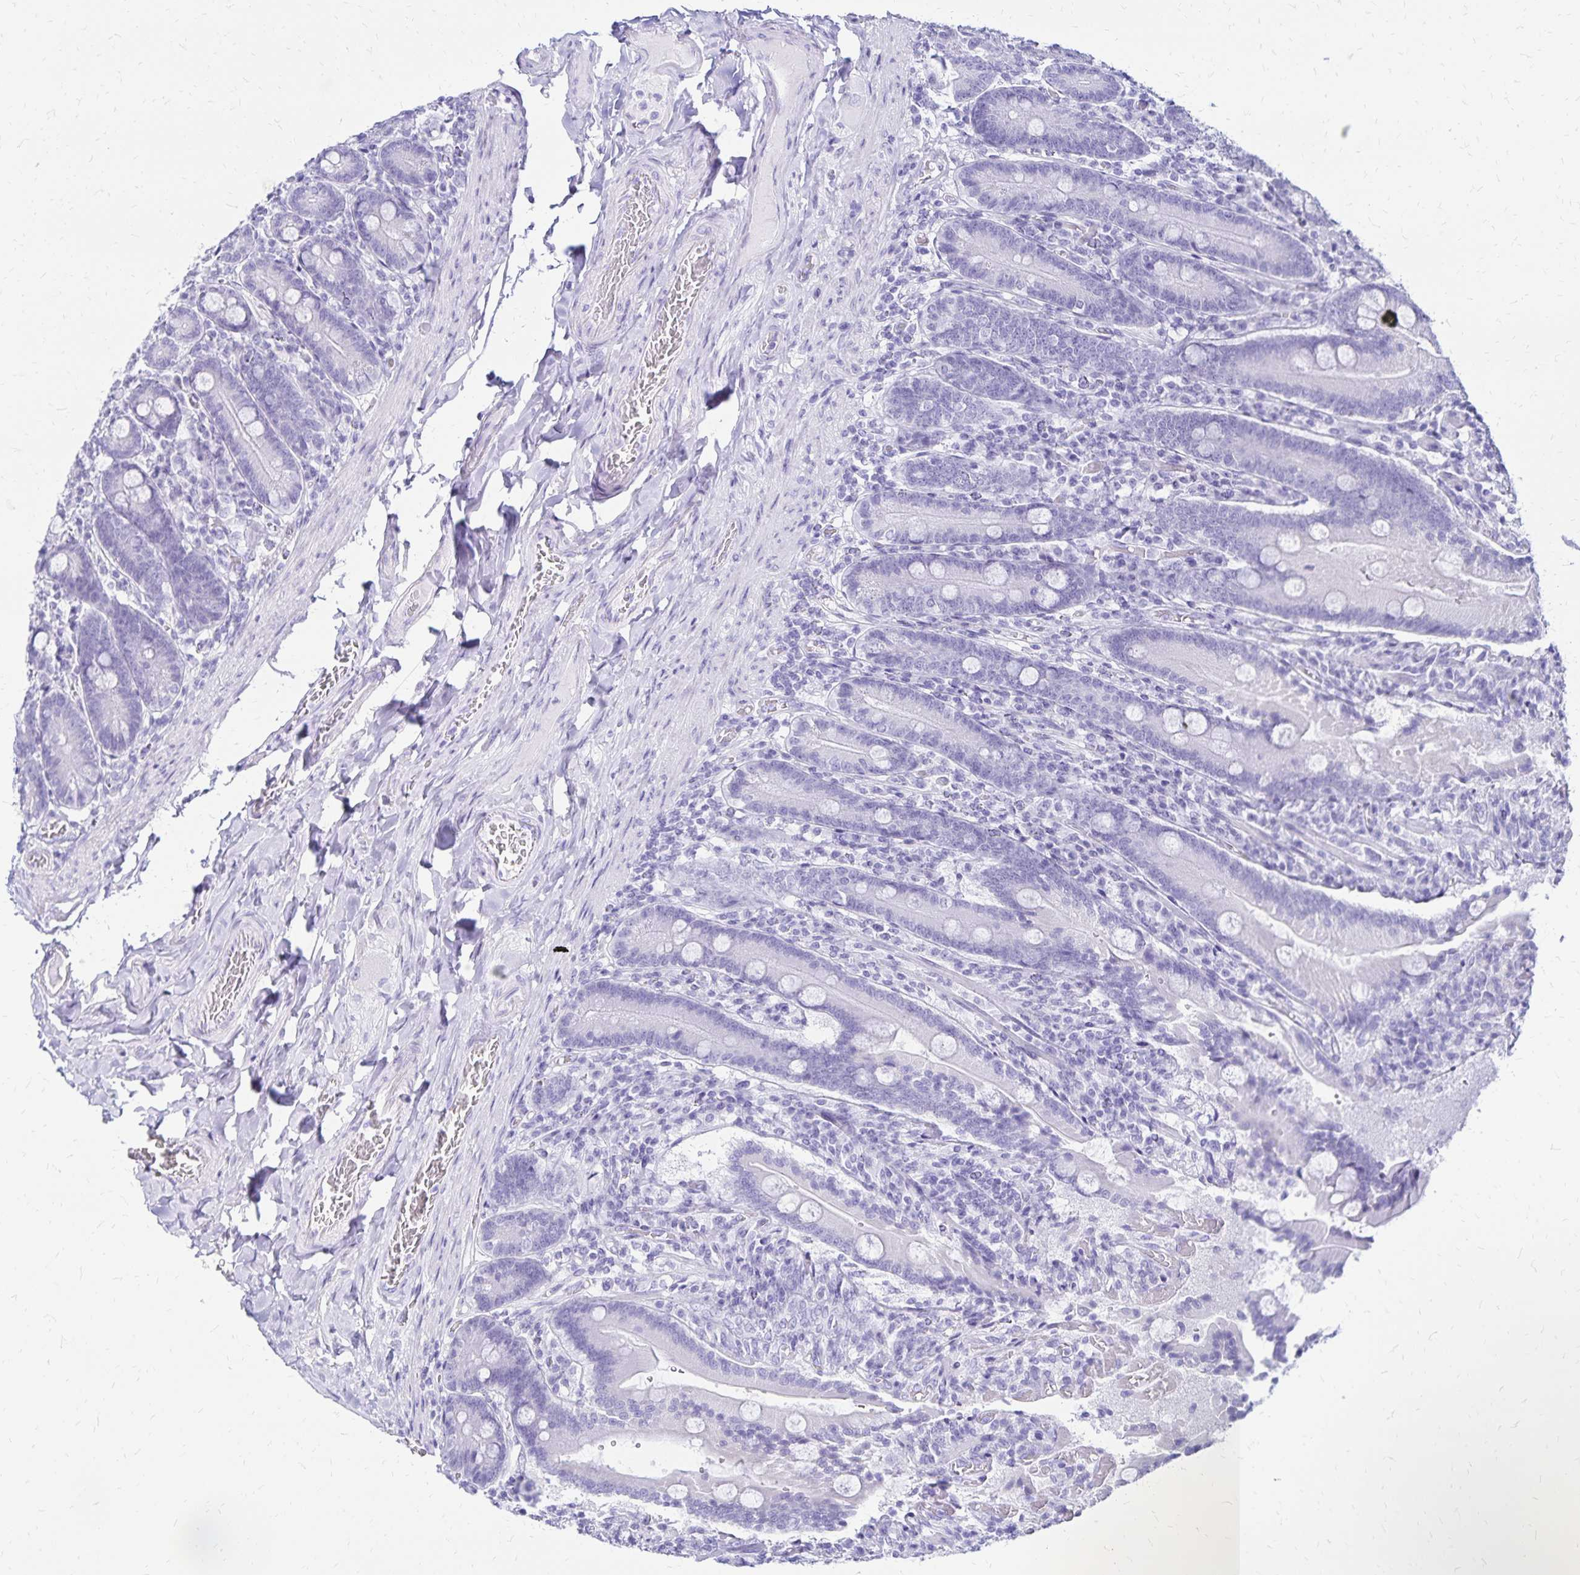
{"staining": {"intensity": "negative", "quantity": "none", "location": "none"}, "tissue": "duodenum", "cell_type": "Glandular cells", "image_type": "normal", "snomed": [{"axis": "morphology", "description": "Normal tissue, NOS"}, {"axis": "topography", "description": "Duodenum"}], "caption": "Immunohistochemical staining of normal human duodenum exhibits no significant staining in glandular cells.", "gene": "LIN28B", "patient": {"sex": "female", "age": 62}}